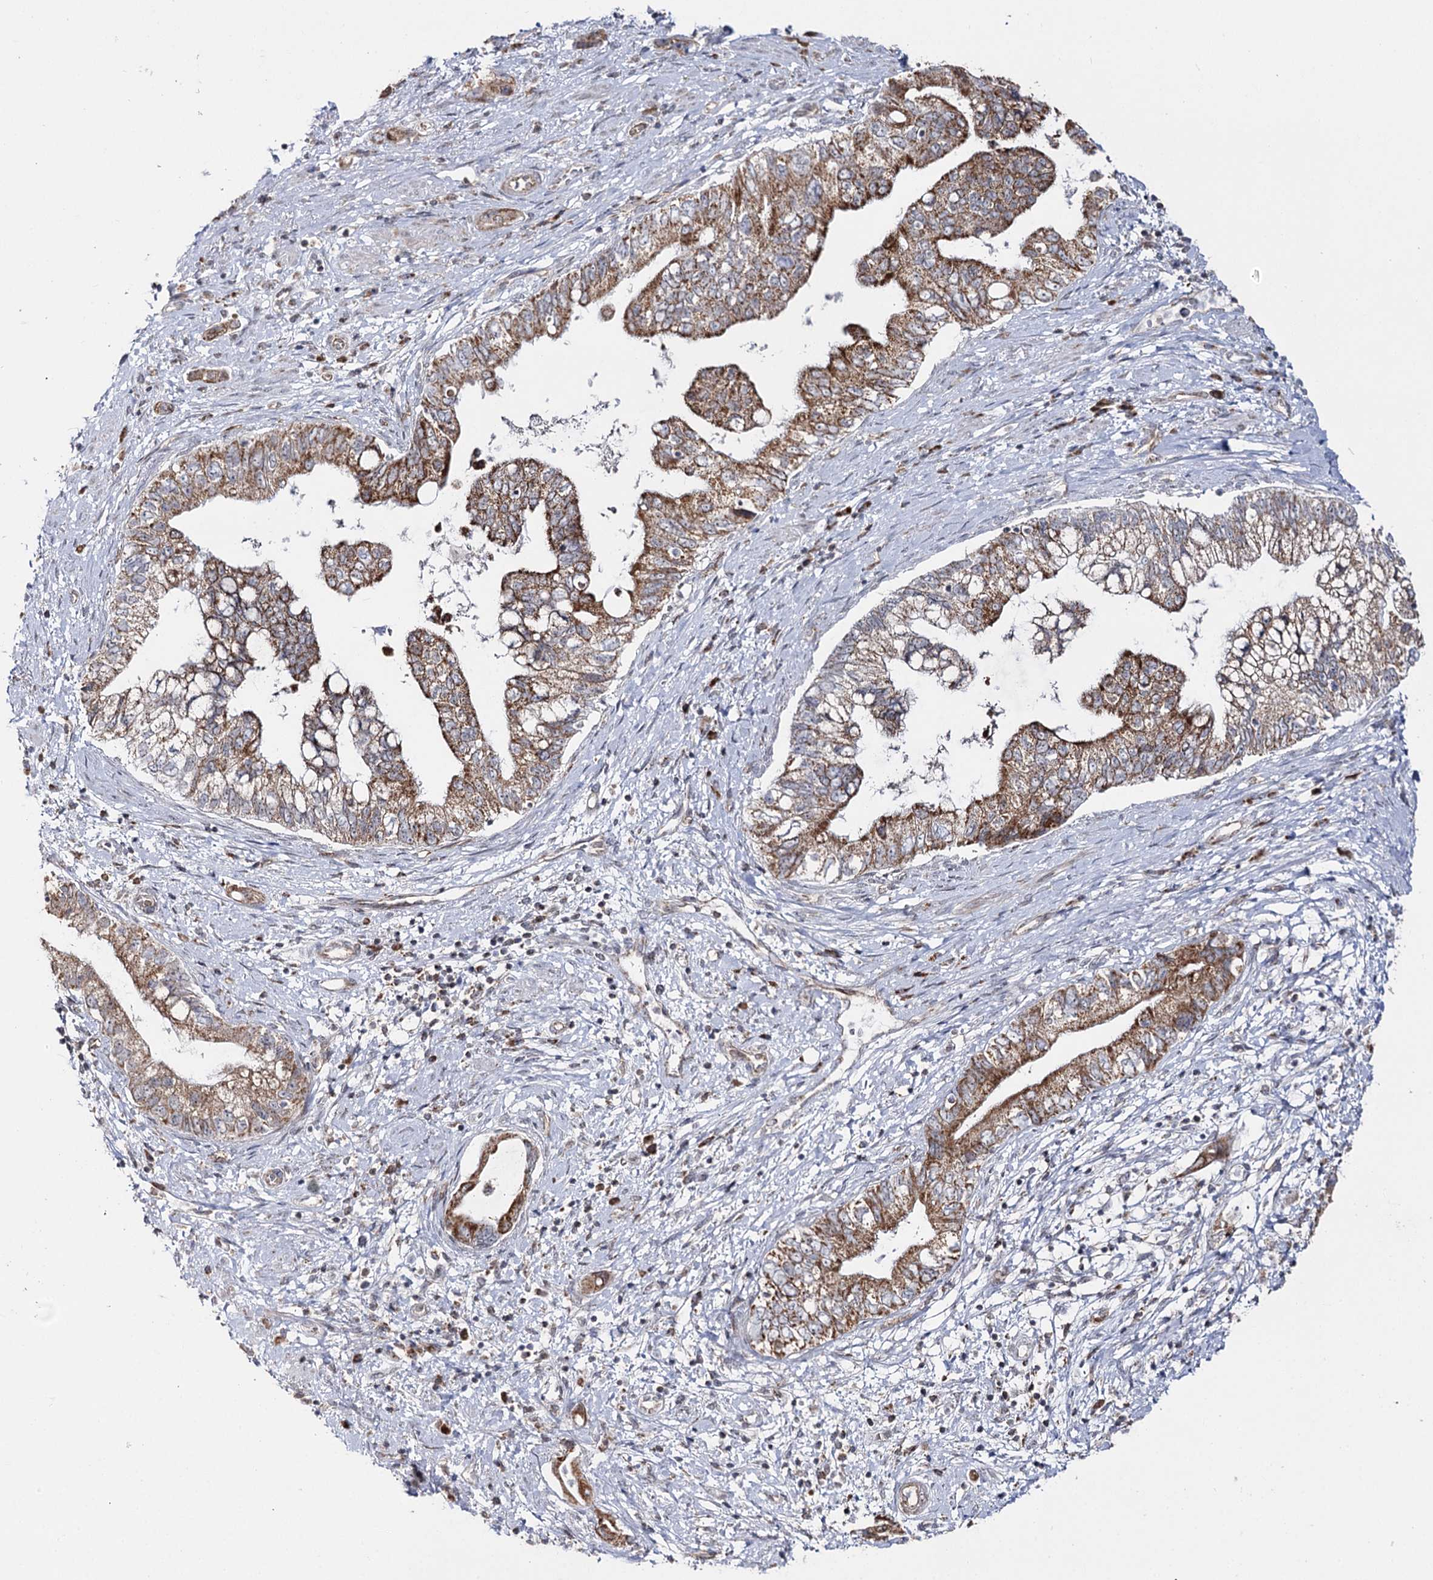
{"staining": {"intensity": "moderate", "quantity": ">75%", "location": "cytoplasmic/membranous"}, "tissue": "pancreatic cancer", "cell_type": "Tumor cells", "image_type": "cancer", "snomed": [{"axis": "morphology", "description": "Adenocarcinoma, NOS"}, {"axis": "topography", "description": "Pancreas"}], "caption": "This is a photomicrograph of immunohistochemistry staining of pancreatic adenocarcinoma, which shows moderate expression in the cytoplasmic/membranous of tumor cells.", "gene": "CBR4", "patient": {"sex": "female", "age": 73}}